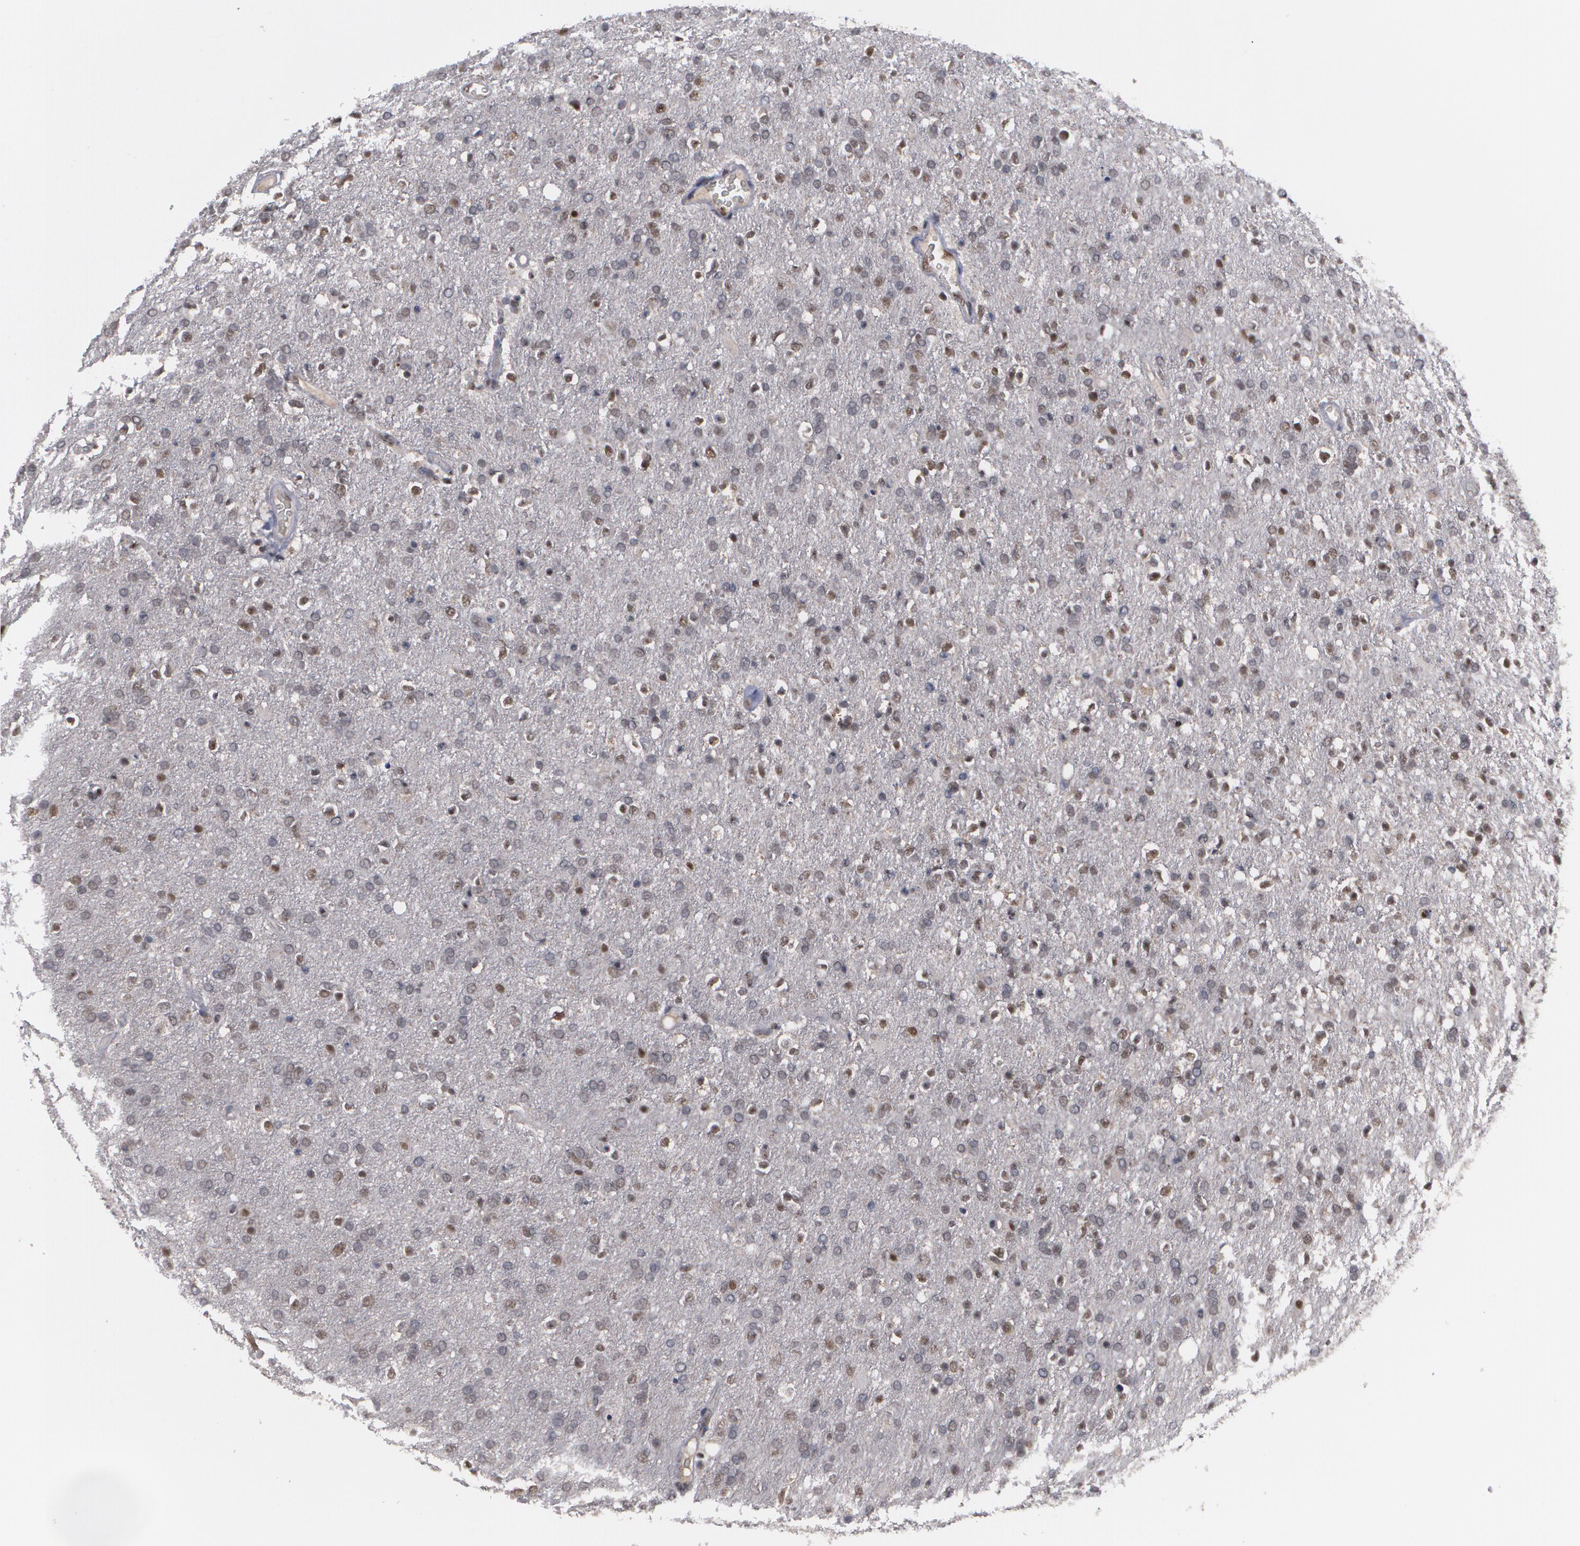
{"staining": {"intensity": "weak", "quantity": ">75%", "location": "nuclear"}, "tissue": "glioma", "cell_type": "Tumor cells", "image_type": "cancer", "snomed": [{"axis": "morphology", "description": "Glioma, malignant, High grade"}, {"axis": "topography", "description": "Brain"}], "caption": "Weak nuclear staining for a protein is appreciated in about >75% of tumor cells of malignant glioma (high-grade) using immunohistochemistry (IHC).", "gene": "INTS6", "patient": {"sex": "male", "age": 33}}